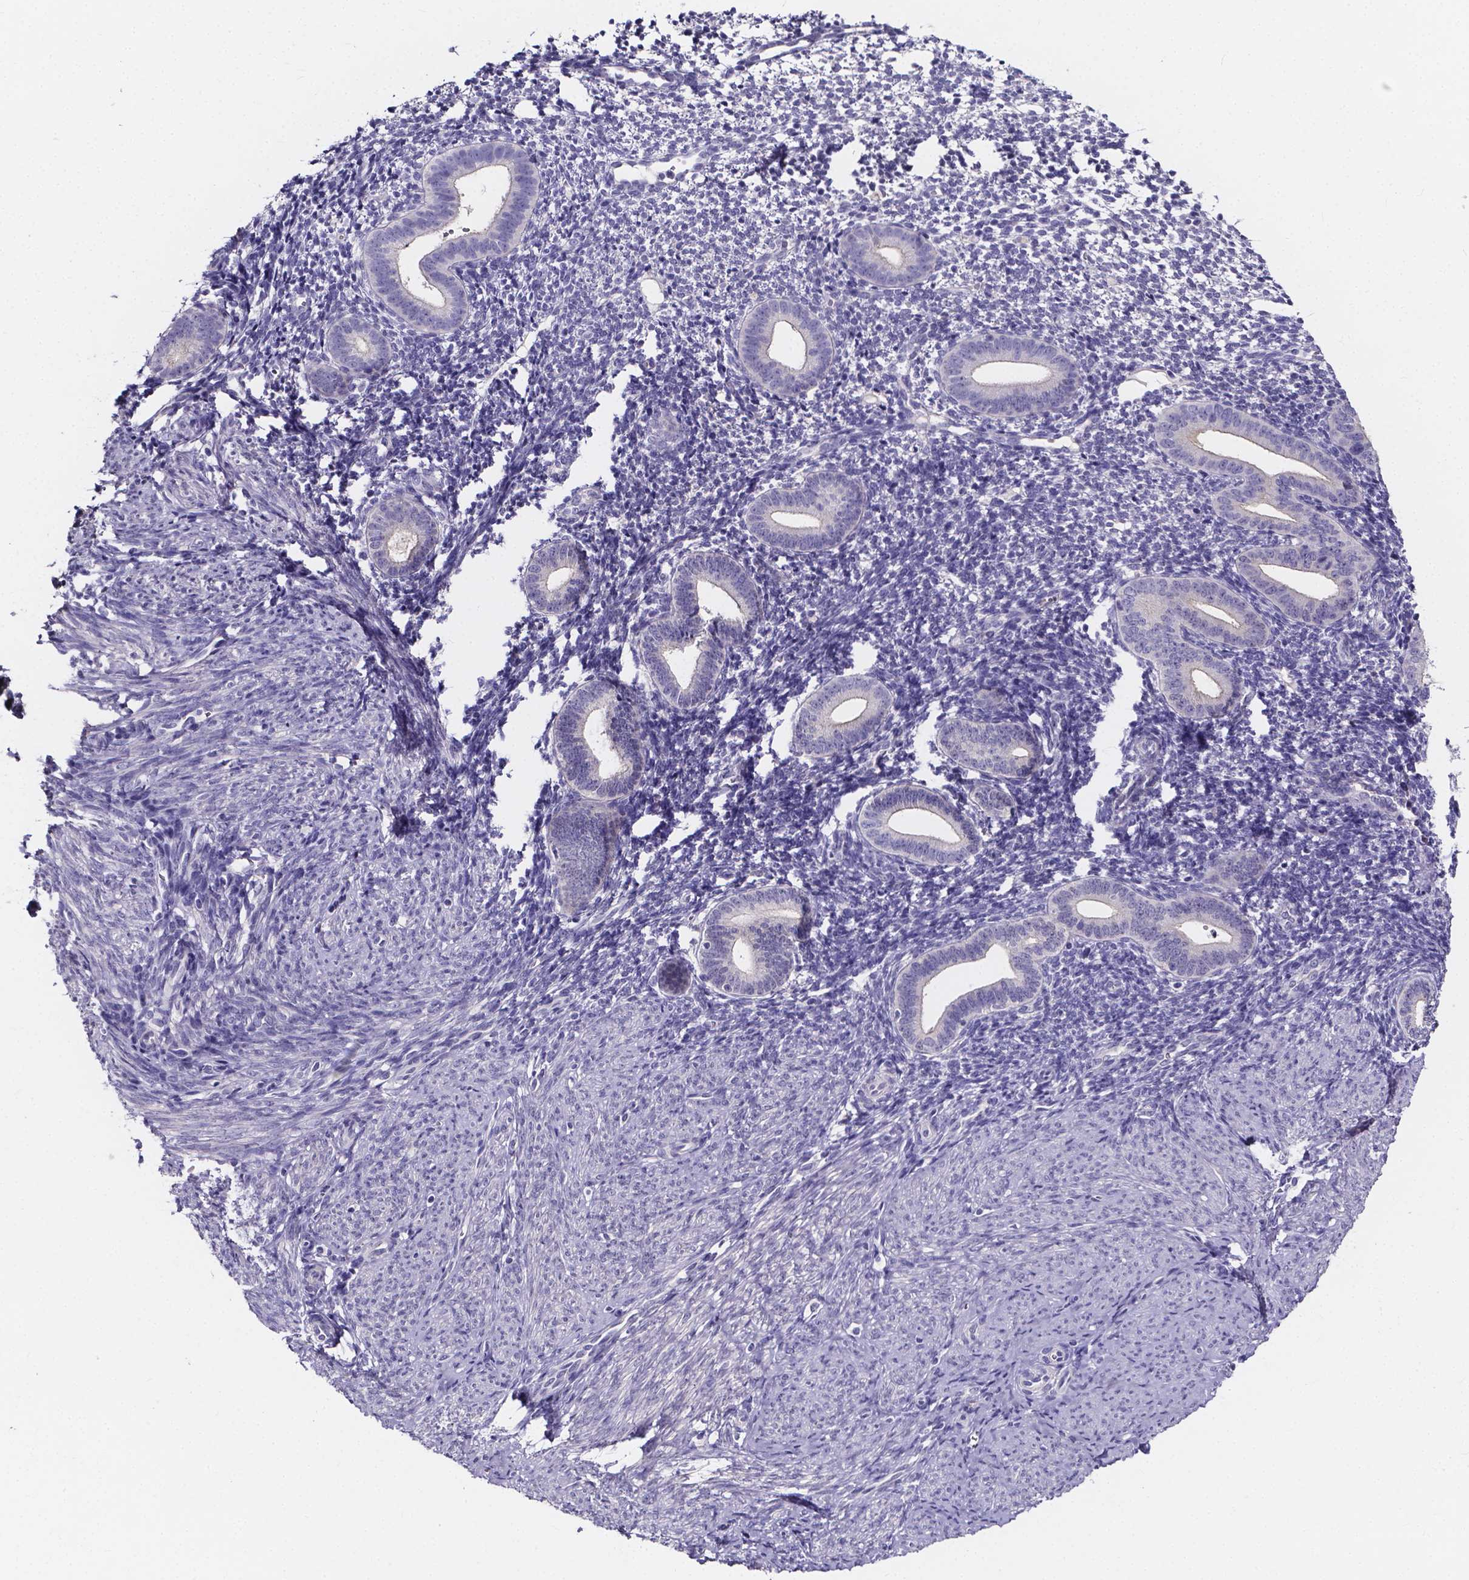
{"staining": {"intensity": "negative", "quantity": "none", "location": "none"}, "tissue": "endometrium", "cell_type": "Cells in endometrial stroma", "image_type": "normal", "snomed": [{"axis": "morphology", "description": "Normal tissue, NOS"}, {"axis": "topography", "description": "Endometrium"}], "caption": "Endometrium stained for a protein using immunohistochemistry (IHC) reveals no positivity cells in endometrial stroma.", "gene": "SPOCD1", "patient": {"sex": "female", "age": 40}}